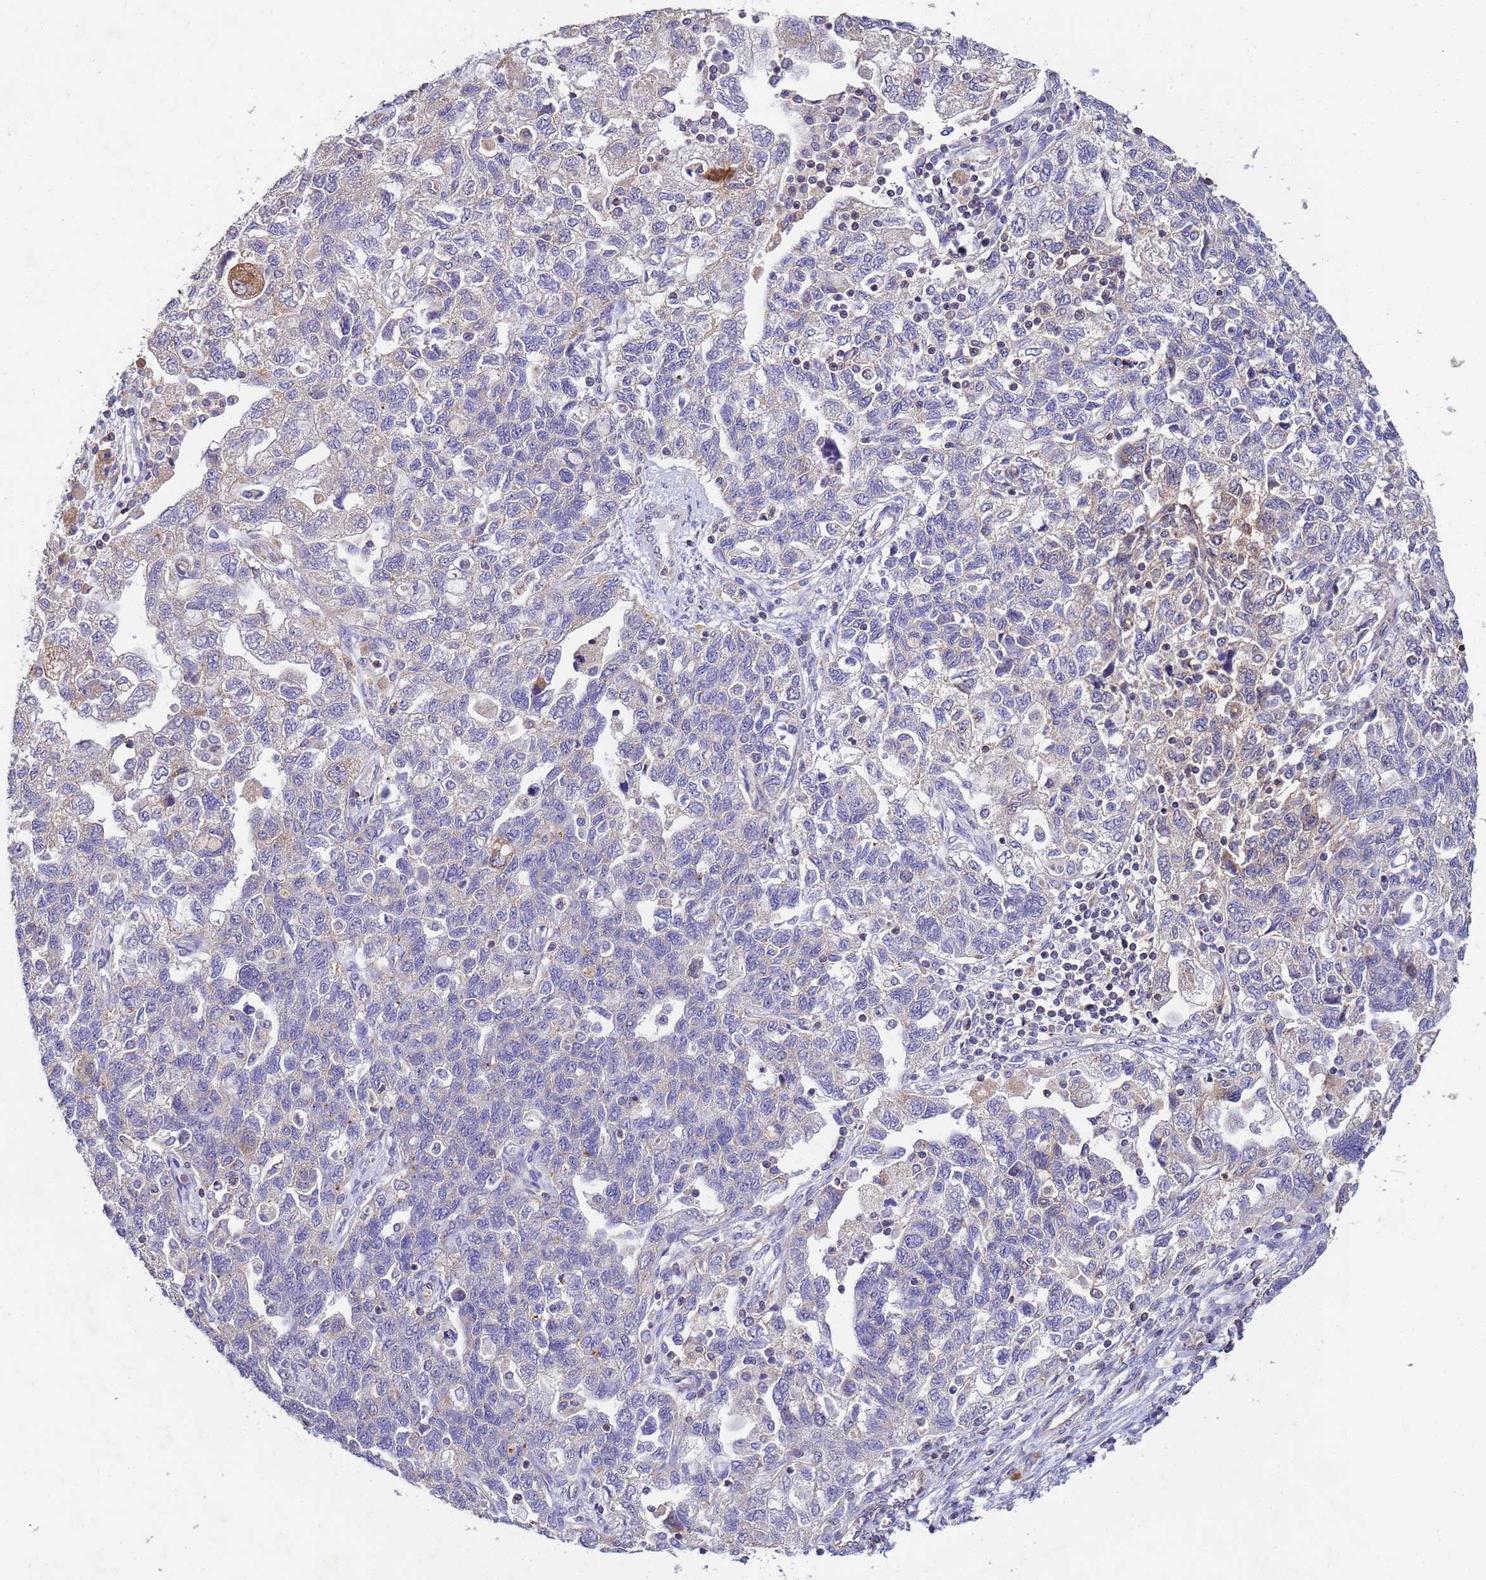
{"staining": {"intensity": "weak", "quantity": "<25%", "location": "cytoplasmic/membranous"}, "tissue": "ovarian cancer", "cell_type": "Tumor cells", "image_type": "cancer", "snomed": [{"axis": "morphology", "description": "Carcinoma, NOS"}, {"axis": "morphology", "description": "Cystadenocarcinoma, serous, NOS"}, {"axis": "topography", "description": "Ovary"}], "caption": "DAB immunohistochemical staining of carcinoma (ovarian) exhibits no significant positivity in tumor cells.", "gene": "CDC34", "patient": {"sex": "female", "age": 69}}